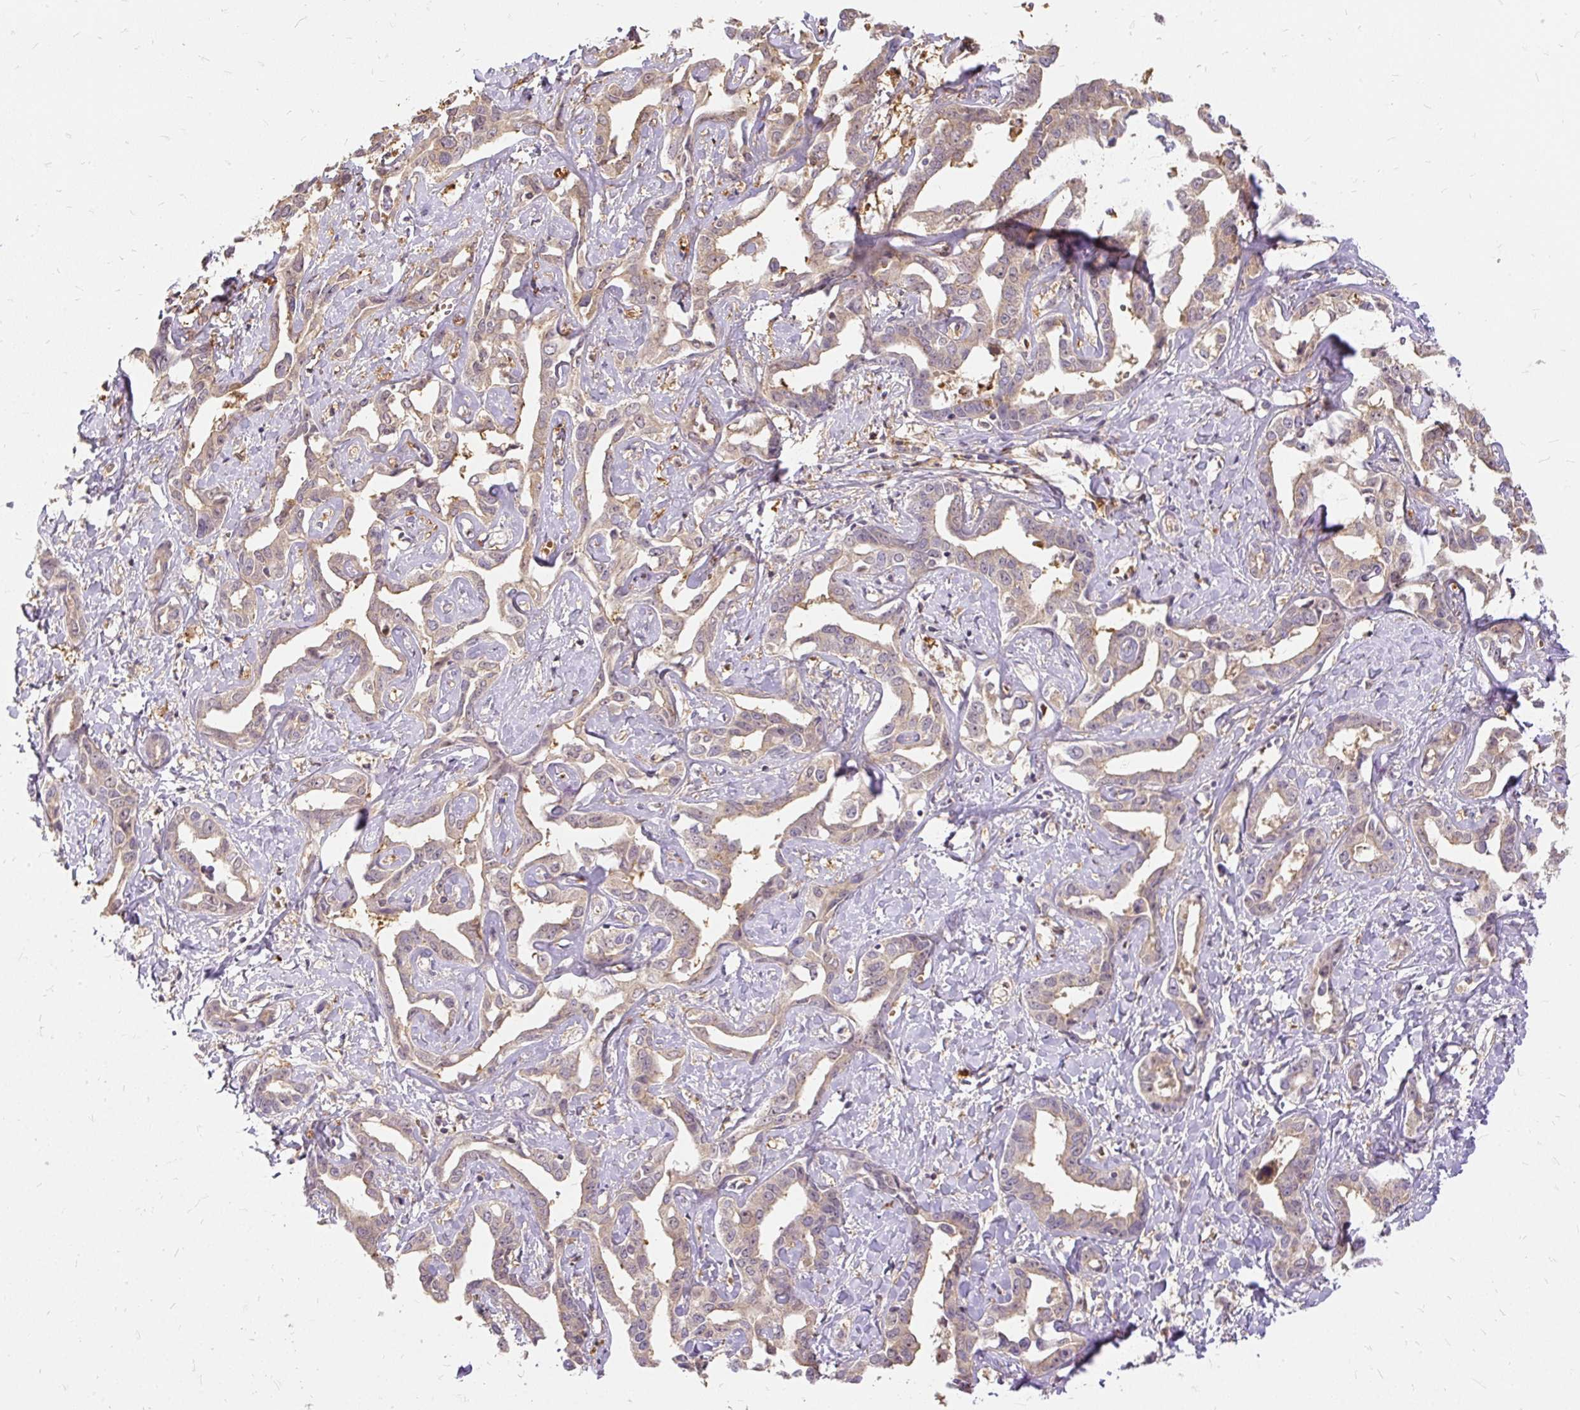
{"staining": {"intensity": "moderate", "quantity": "25%-75%", "location": "cytoplasmic/membranous"}, "tissue": "liver cancer", "cell_type": "Tumor cells", "image_type": "cancer", "snomed": [{"axis": "morphology", "description": "Cholangiocarcinoma"}, {"axis": "topography", "description": "Liver"}], "caption": "Tumor cells exhibit moderate cytoplasmic/membranous positivity in about 25%-75% of cells in liver cancer (cholangiocarcinoma).", "gene": "AP5S1", "patient": {"sex": "male", "age": 59}}